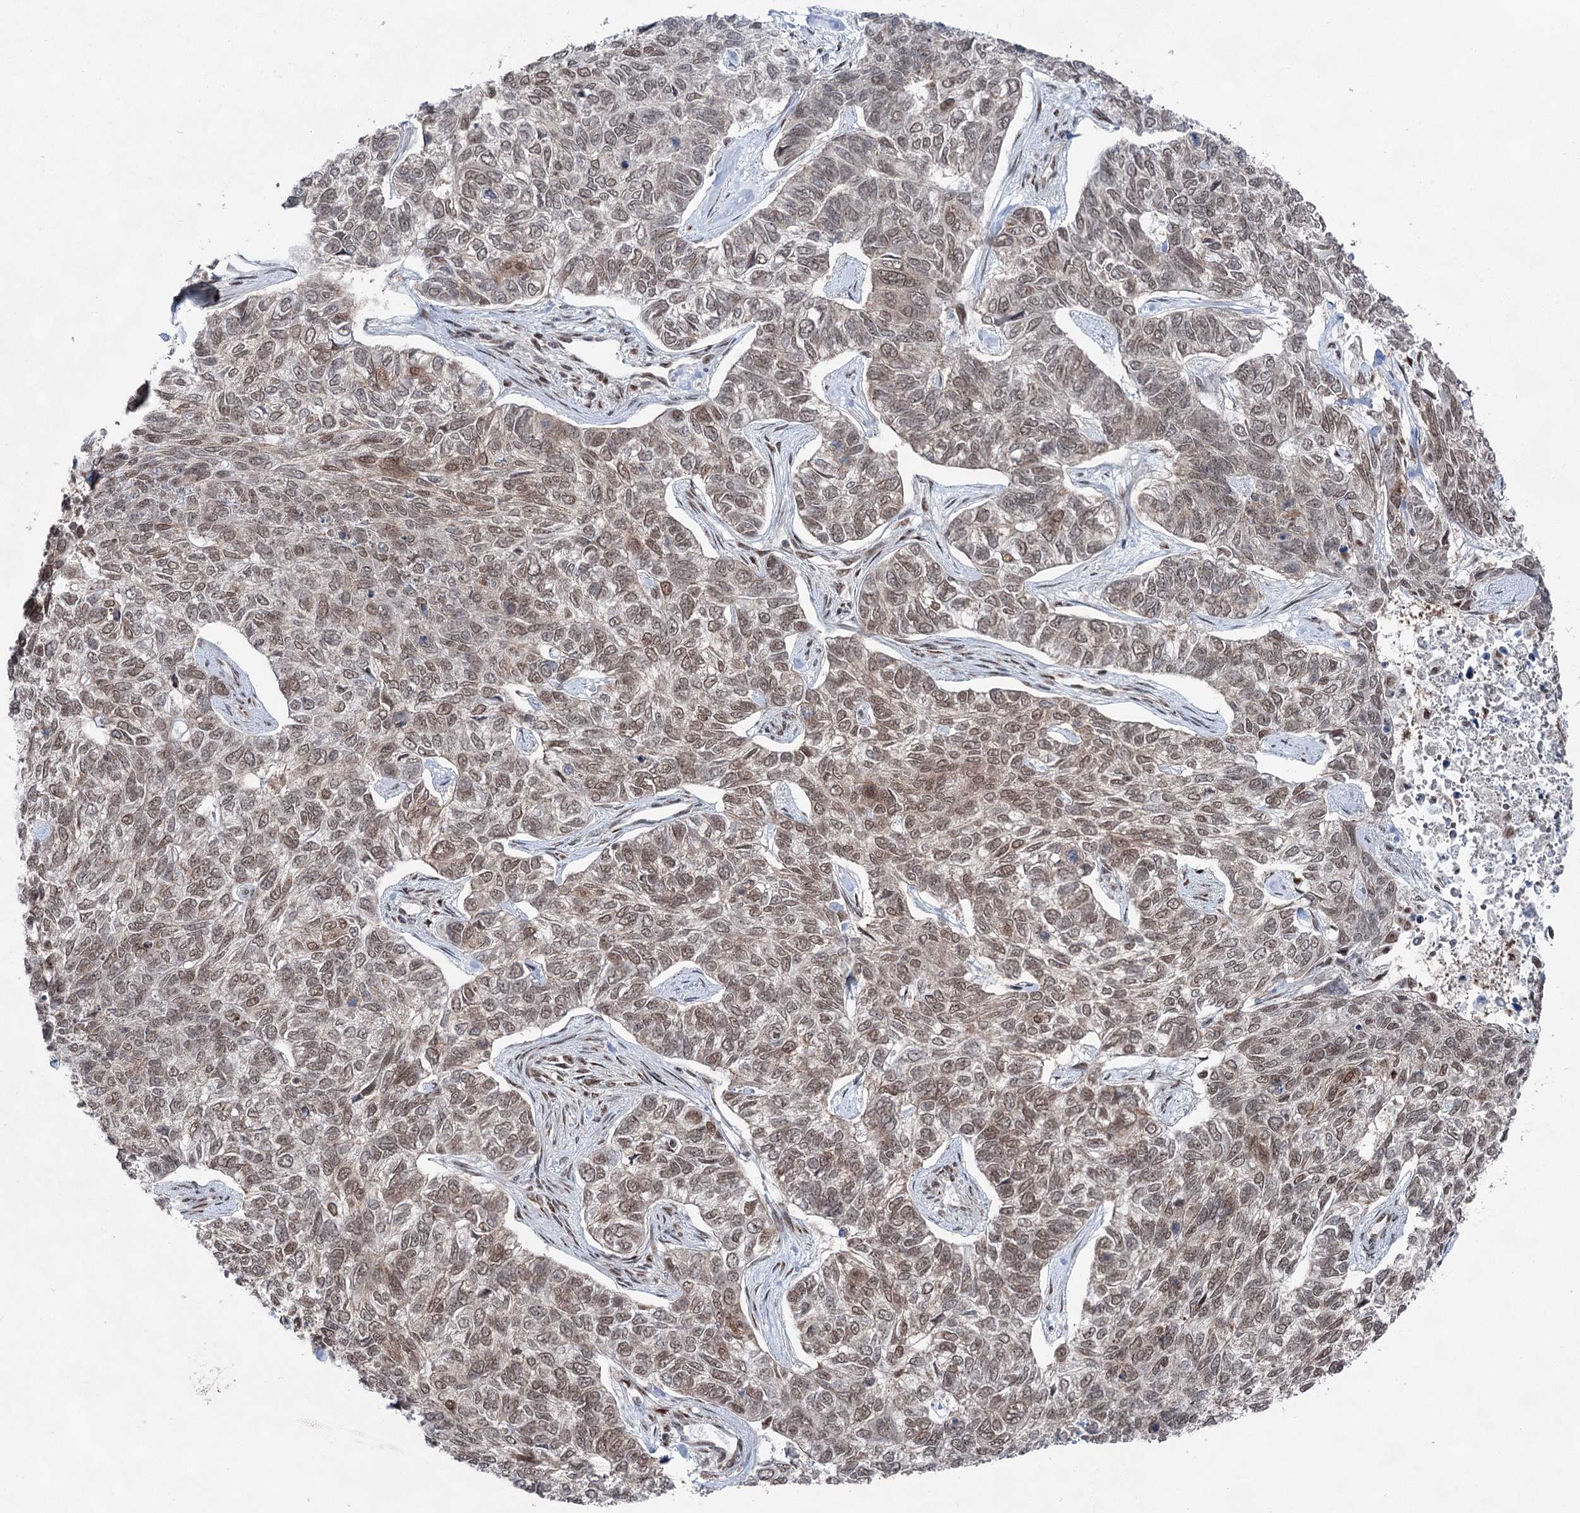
{"staining": {"intensity": "weak", "quantity": "25%-75%", "location": "nuclear"}, "tissue": "skin cancer", "cell_type": "Tumor cells", "image_type": "cancer", "snomed": [{"axis": "morphology", "description": "Basal cell carcinoma"}, {"axis": "topography", "description": "Skin"}], "caption": "Tumor cells exhibit low levels of weak nuclear expression in approximately 25%-75% of cells in human basal cell carcinoma (skin).", "gene": "ZCCHC8", "patient": {"sex": "female", "age": 65}}